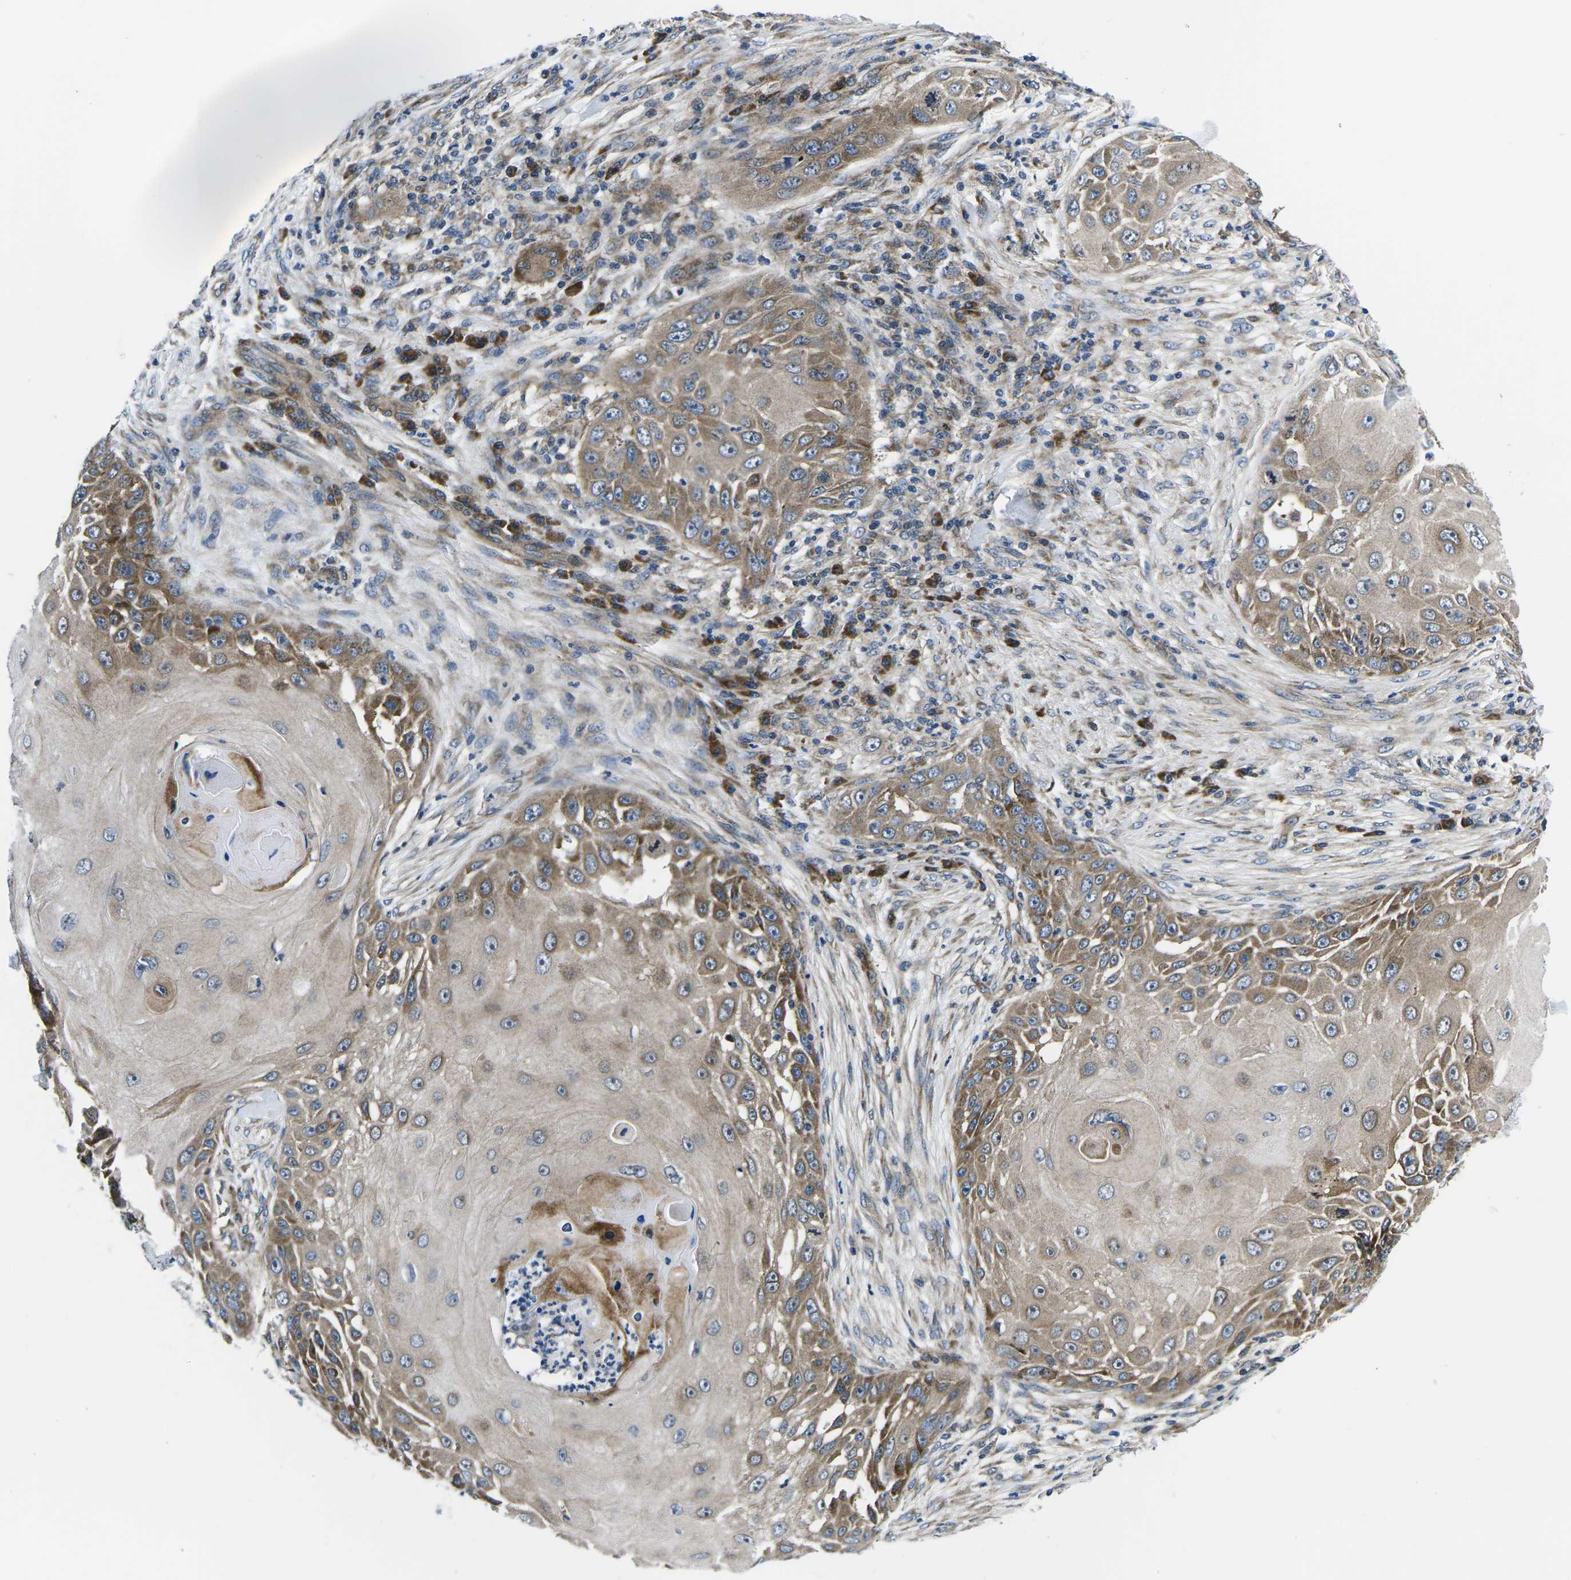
{"staining": {"intensity": "moderate", "quantity": ">75%", "location": "cytoplasmic/membranous"}, "tissue": "skin cancer", "cell_type": "Tumor cells", "image_type": "cancer", "snomed": [{"axis": "morphology", "description": "Squamous cell carcinoma, NOS"}, {"axis": "topography", "description": "Skin"}], "caption": "Protein analysis of squamous cell carcinoma (skin) tissue reveals moderate cytoplasmic/membranous staining in approximately >75% of tumor cells.", "gene": "EIF4E", "patient": {"sex": "female", "age": 44}}